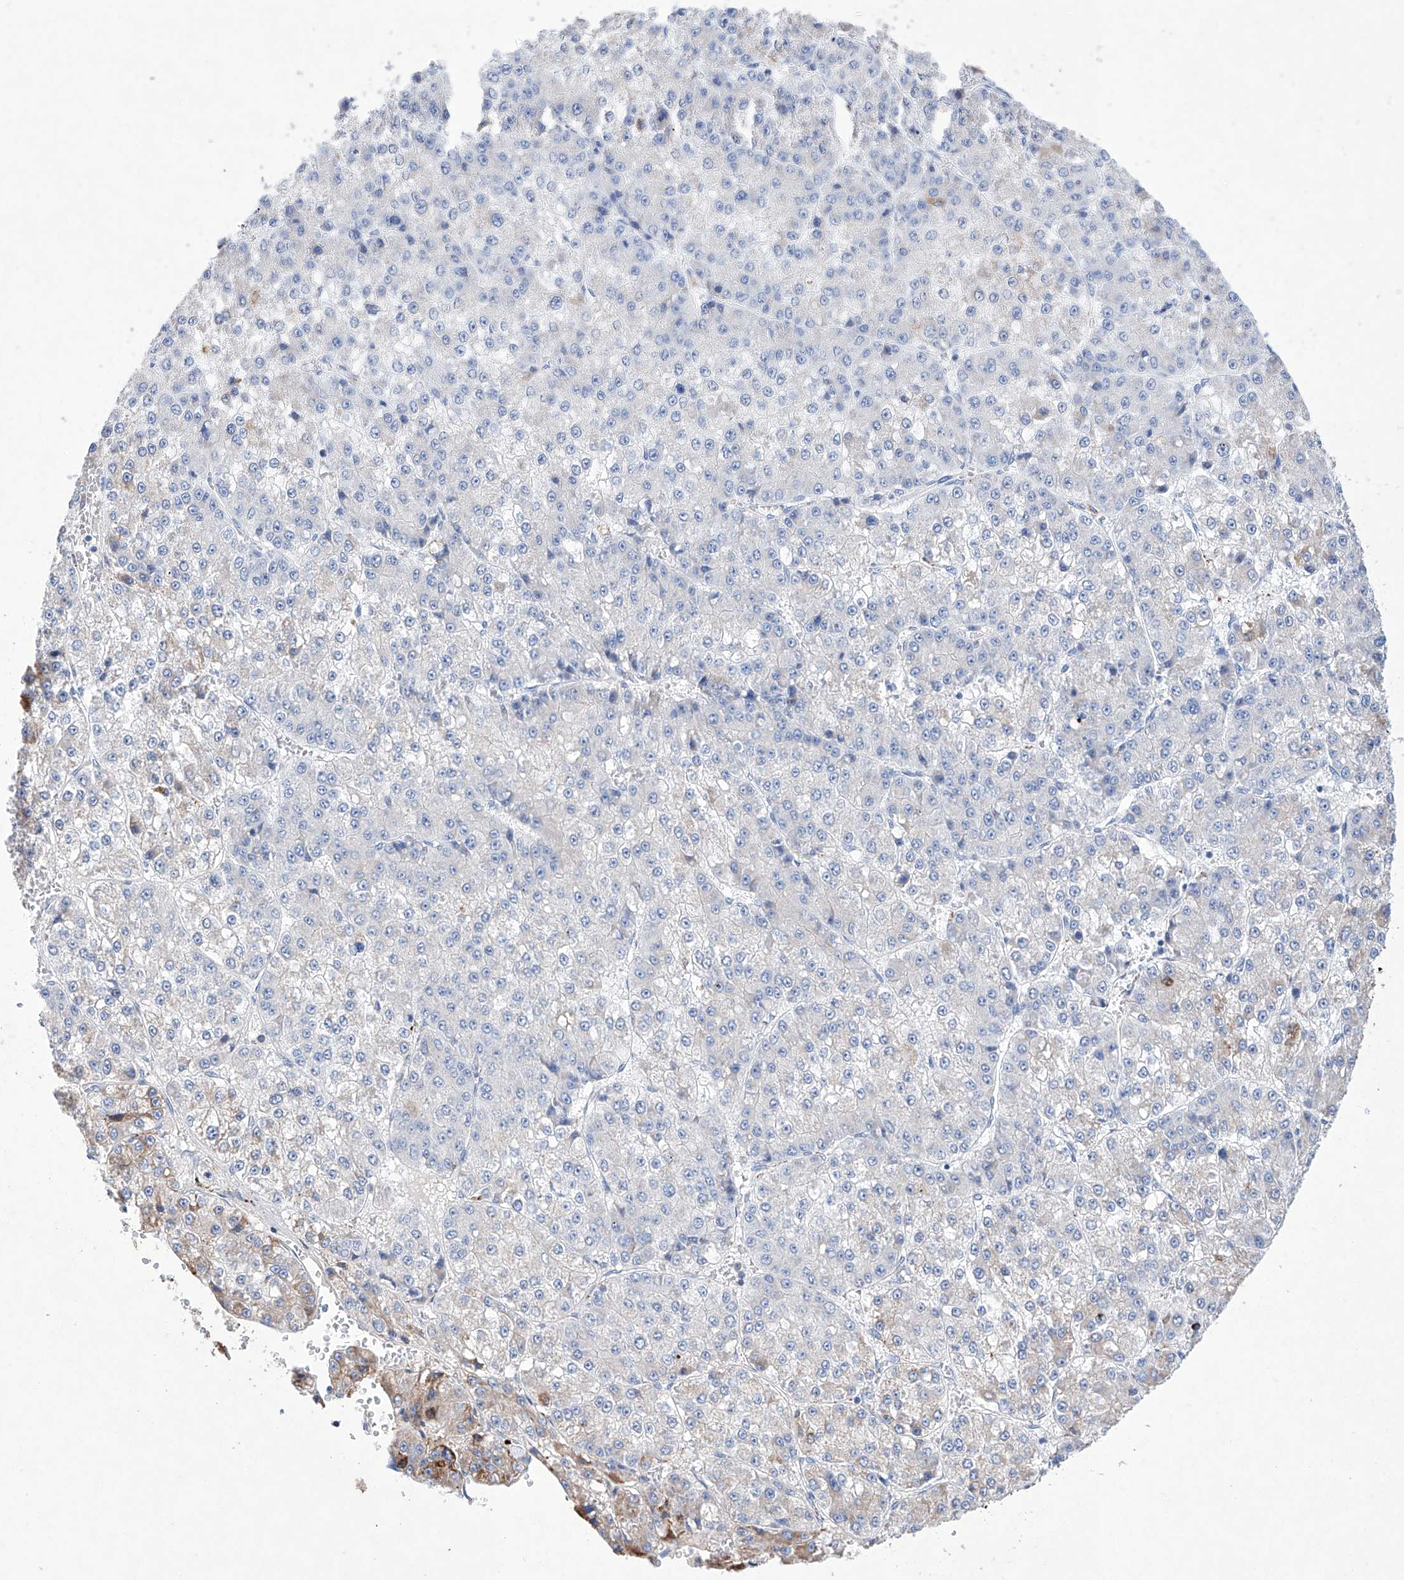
{"staining": {"intensity": "negative", "quantity": "none", "location": "none"}, "tissue": "liver cancer", "cell_type": "Tumor cells", "image_type": "cancer", "snomed": [{"axis": "morphology", "description": "Carcinoma, Hepatocellular, NOS"}, {"axis": "topography", "description": "Liver"}], "caption": "This is an immunohistochemistry histopathology image of human liver cancer (hepatocellular carcinoma). There is no staining in tumor cells.", "gene": "NRROS", "patient": {"sex": "female", "age": 73}}